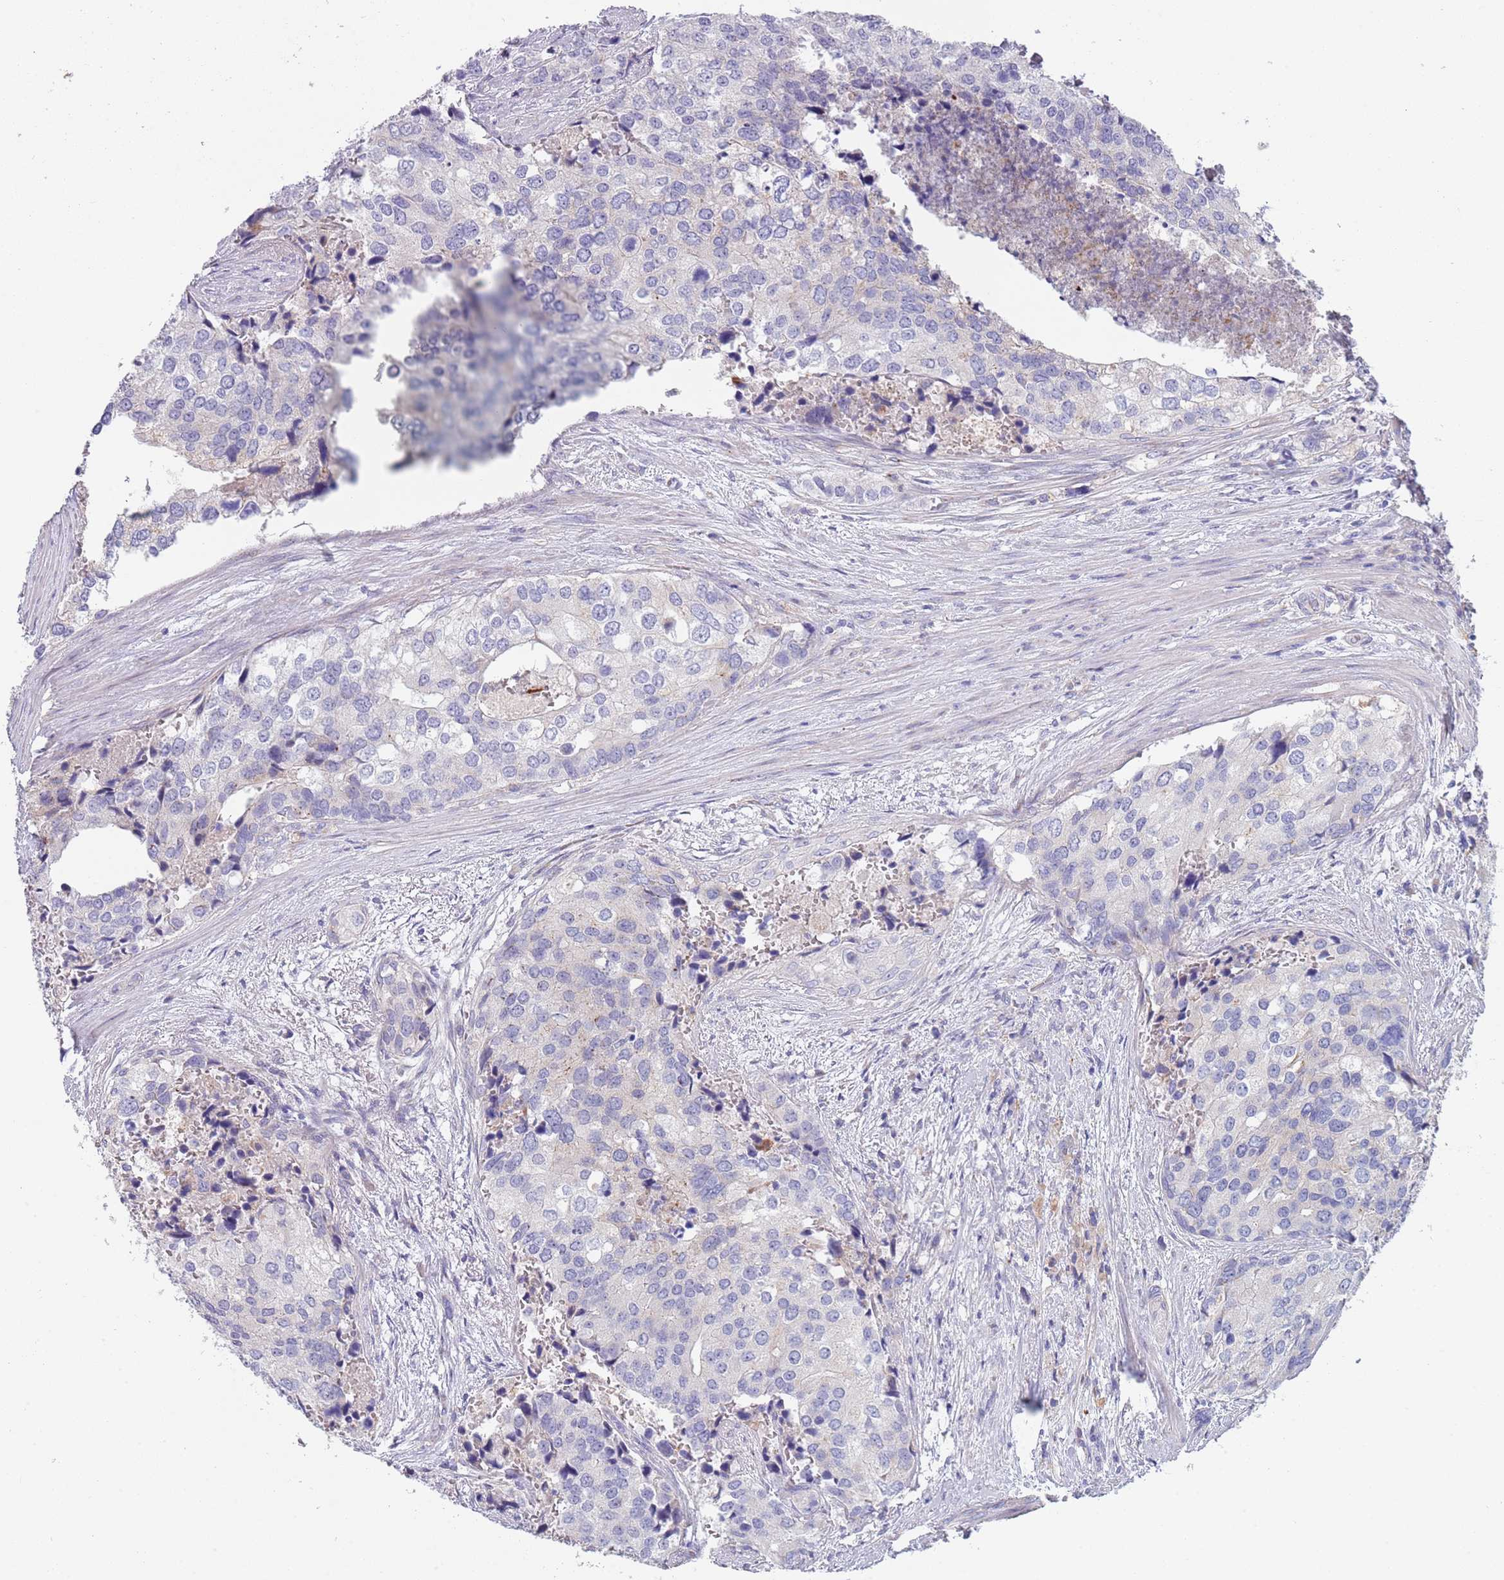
{"staining": {"intensity": "negative", "quantity": "none", "location": "none"}, "tissue": "prostate cancer", "cell_type": "Tumor cells", "image_type": "cancer", "snomed": [{"axis": "morphology", "description": "Adenocarcinoma, High grade"}, {"axis": "topography", "description": "Prostate"}], "caption": "An immunohistochemistry (IHC) image of high-grade adenocarcinoma (prostate) is shown. There is no staining in tumor cells of high-grade adenocarcinoma (prostate). (IHC, brightfield microscopy, high magnification).", "gene": "MAN1C1", "patient": {"sex": "male", "age": 62}}